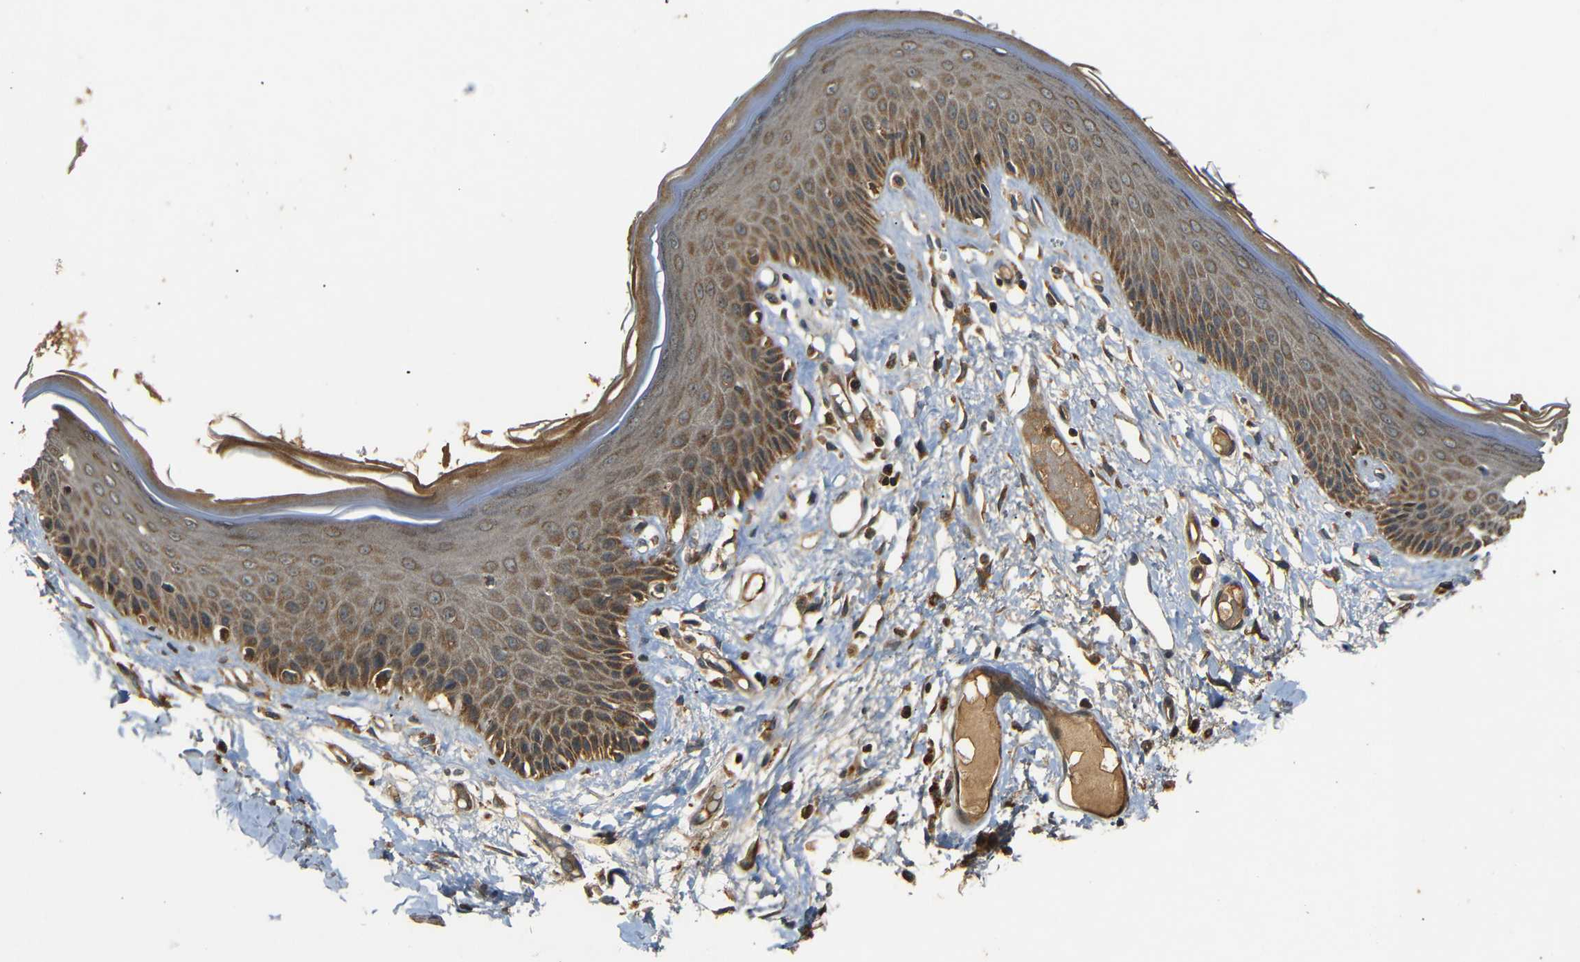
{"staining": {"intensity": "moderate", "quantity": ">75%", "location": "cytoplasmic/membranous"}, "tissue": "skin", "cell_type": "Epidermal cells", "image_type": "normal", "snomed": [{"axis": "morphology", "description": "Normal tissue, NOS"}, {"axis": "topography", "description": "Vulva"}], "caption": "IHC of unremarkable human skin shows medium levels of moderate cytoplasmic/membranous positivity in about >75% of epidermal cells.", "gene": "TANK", "patient": {"sex": "female", "age": 73}}